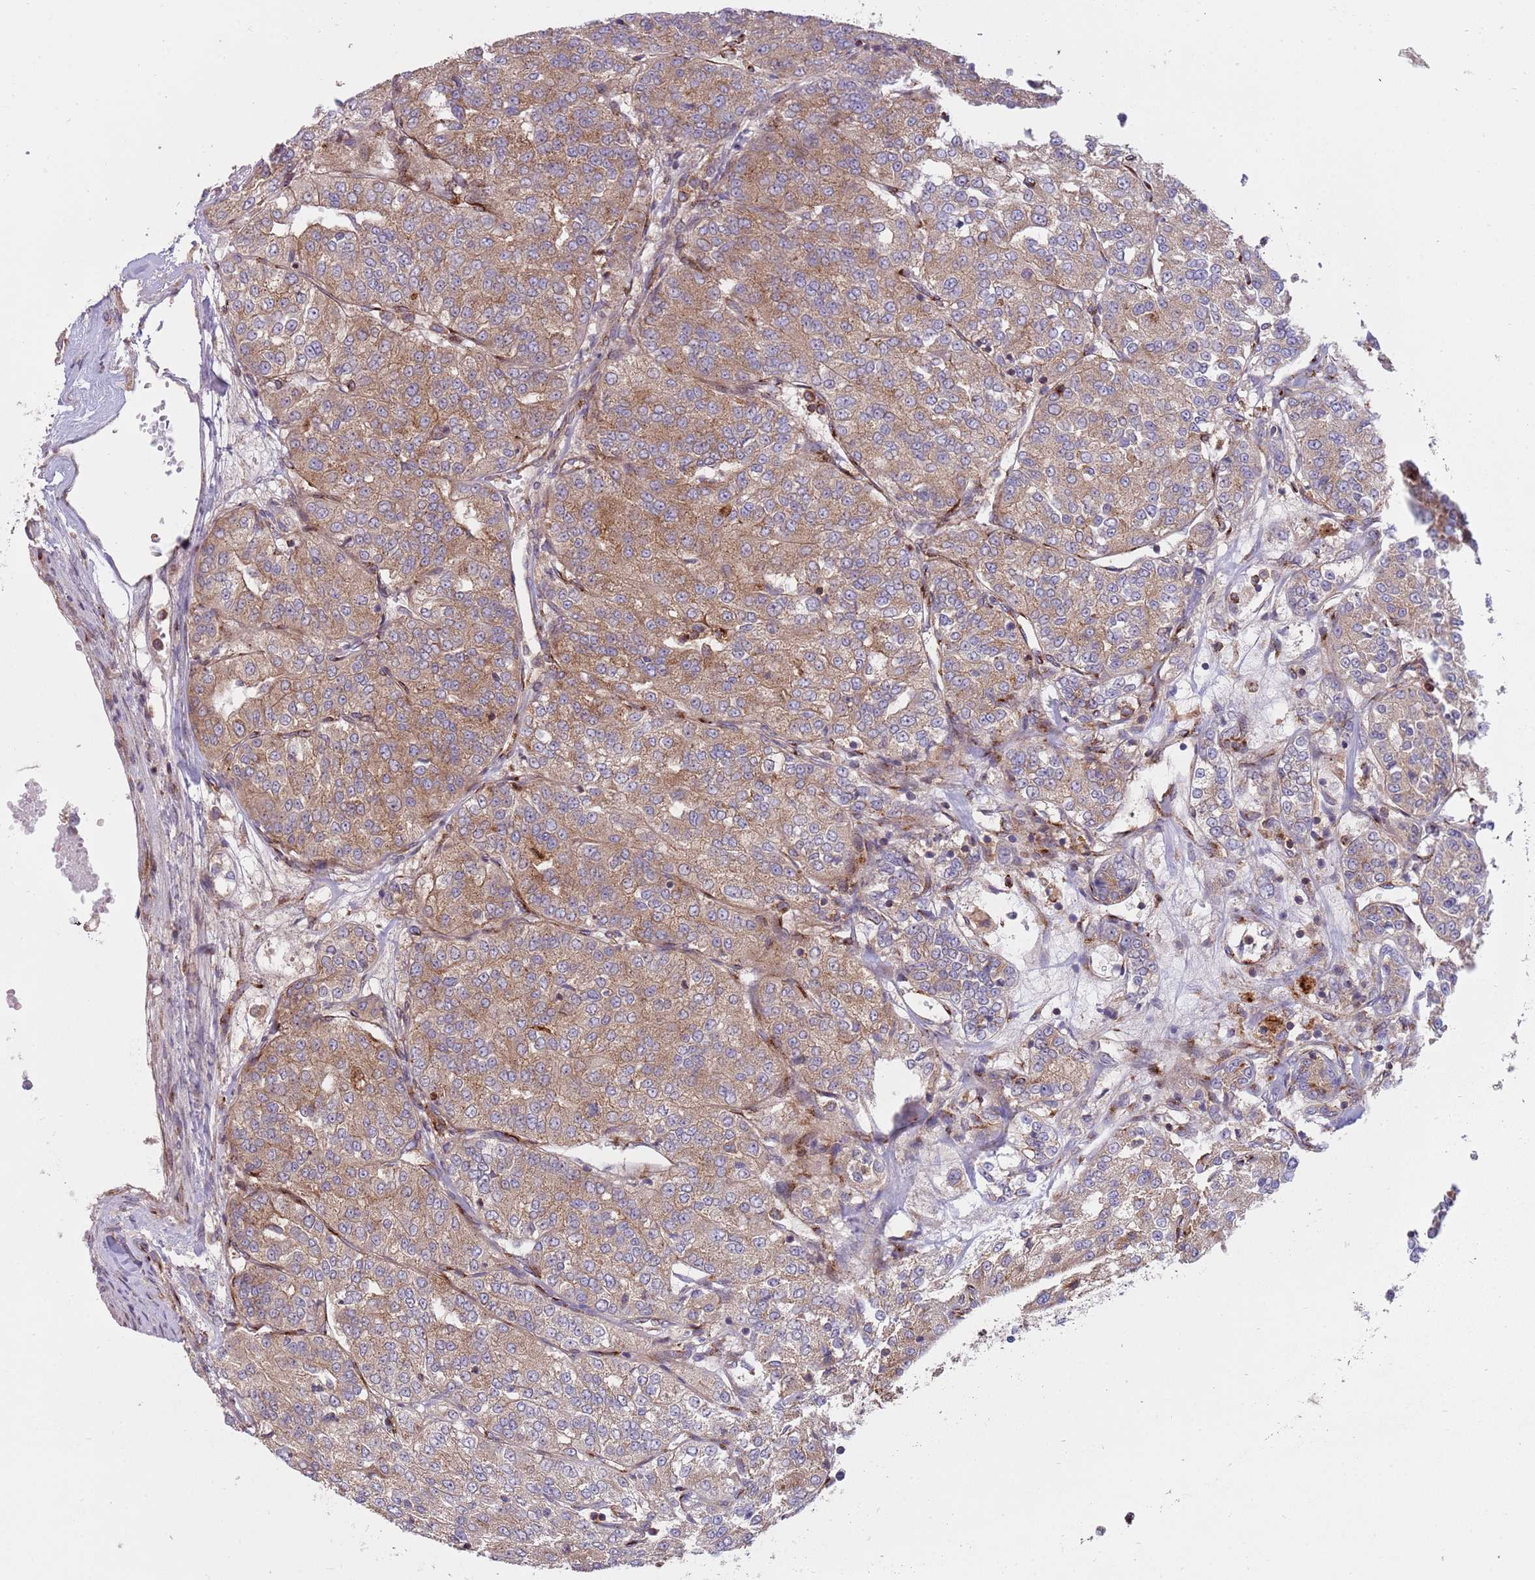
{"staining": {"intensity": "moderate", "quantity": ">75%", "location": "cytoplasmic/membranous"}, "tissue": "renal cancer", "cell_type": "Tumor cells", "image_type": "cancer", "snomed": [{"axis": "morphology", "description": "Adenocarcinoma, NOS"}, {"axis": "topography", "description": "Kidney"}], "caption": "A brown stain labels moderate cytoplasmic/membranous positivity of a protein in renal cancer tumor cells.", "gene": "BTBD7", "patient": {"sex": "female", "age": 63}}